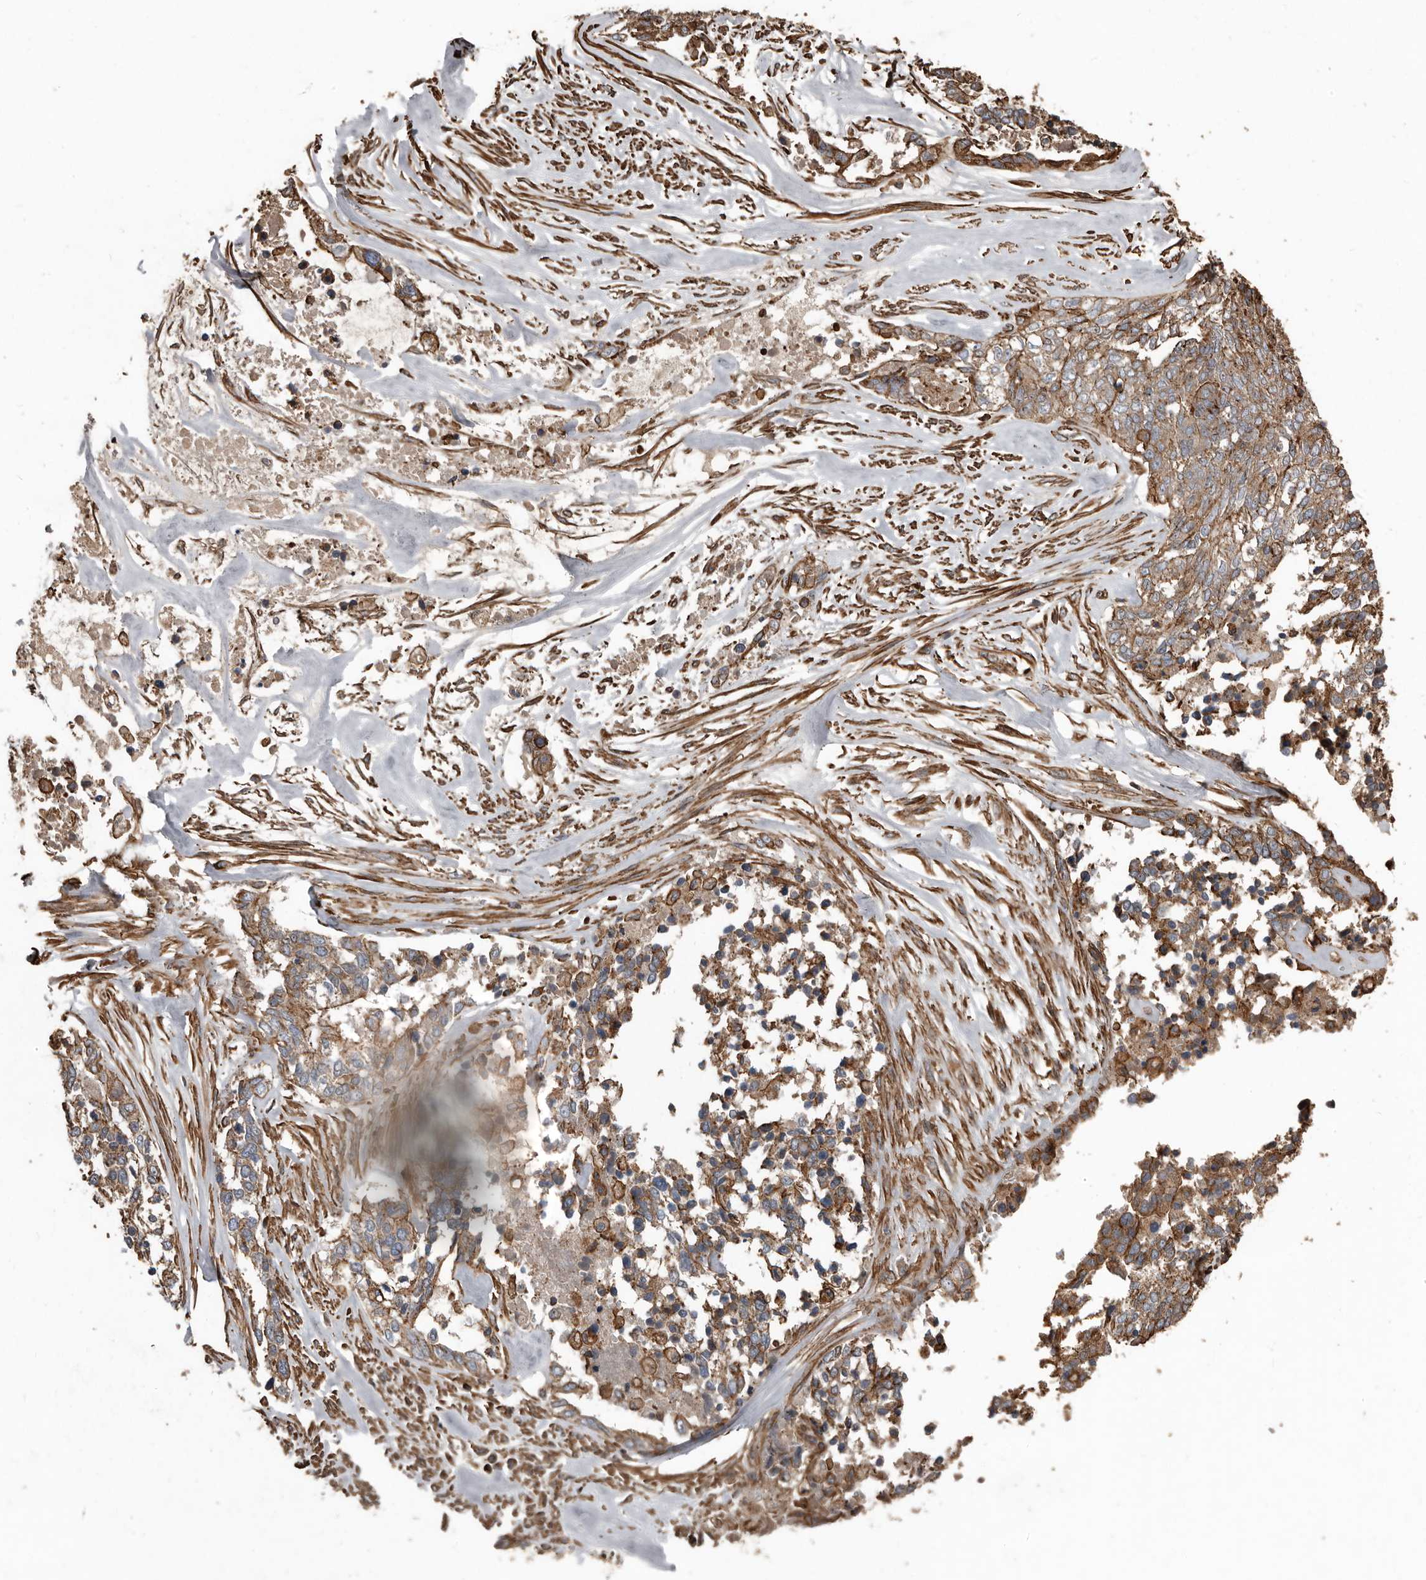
{"staining": {"intensity": "moderate", "quantity": ">75%", "location": "cytoplasmic/membranous"}, "tissue": "ovarian cancer", "cell_type": "Tumor cells", "image_type": "cancer", "snomed": [{"axis": "morphology", "description": "Cystadenocarcinoma, serous, NOS"}, {"axis": "topography", "description": "Ovary"}], "caption": "The image demonstrates immunohistochemical staining of ovarian cancer. There is moderate cytoplasmic/membranous positivity is appreciated in about >75% of tumor cells. (DAB IHC, brown staining for protein, blue staining for nuclei).", "gene": "DENND6B", "patient": {"sex": "female", "age": 44}}